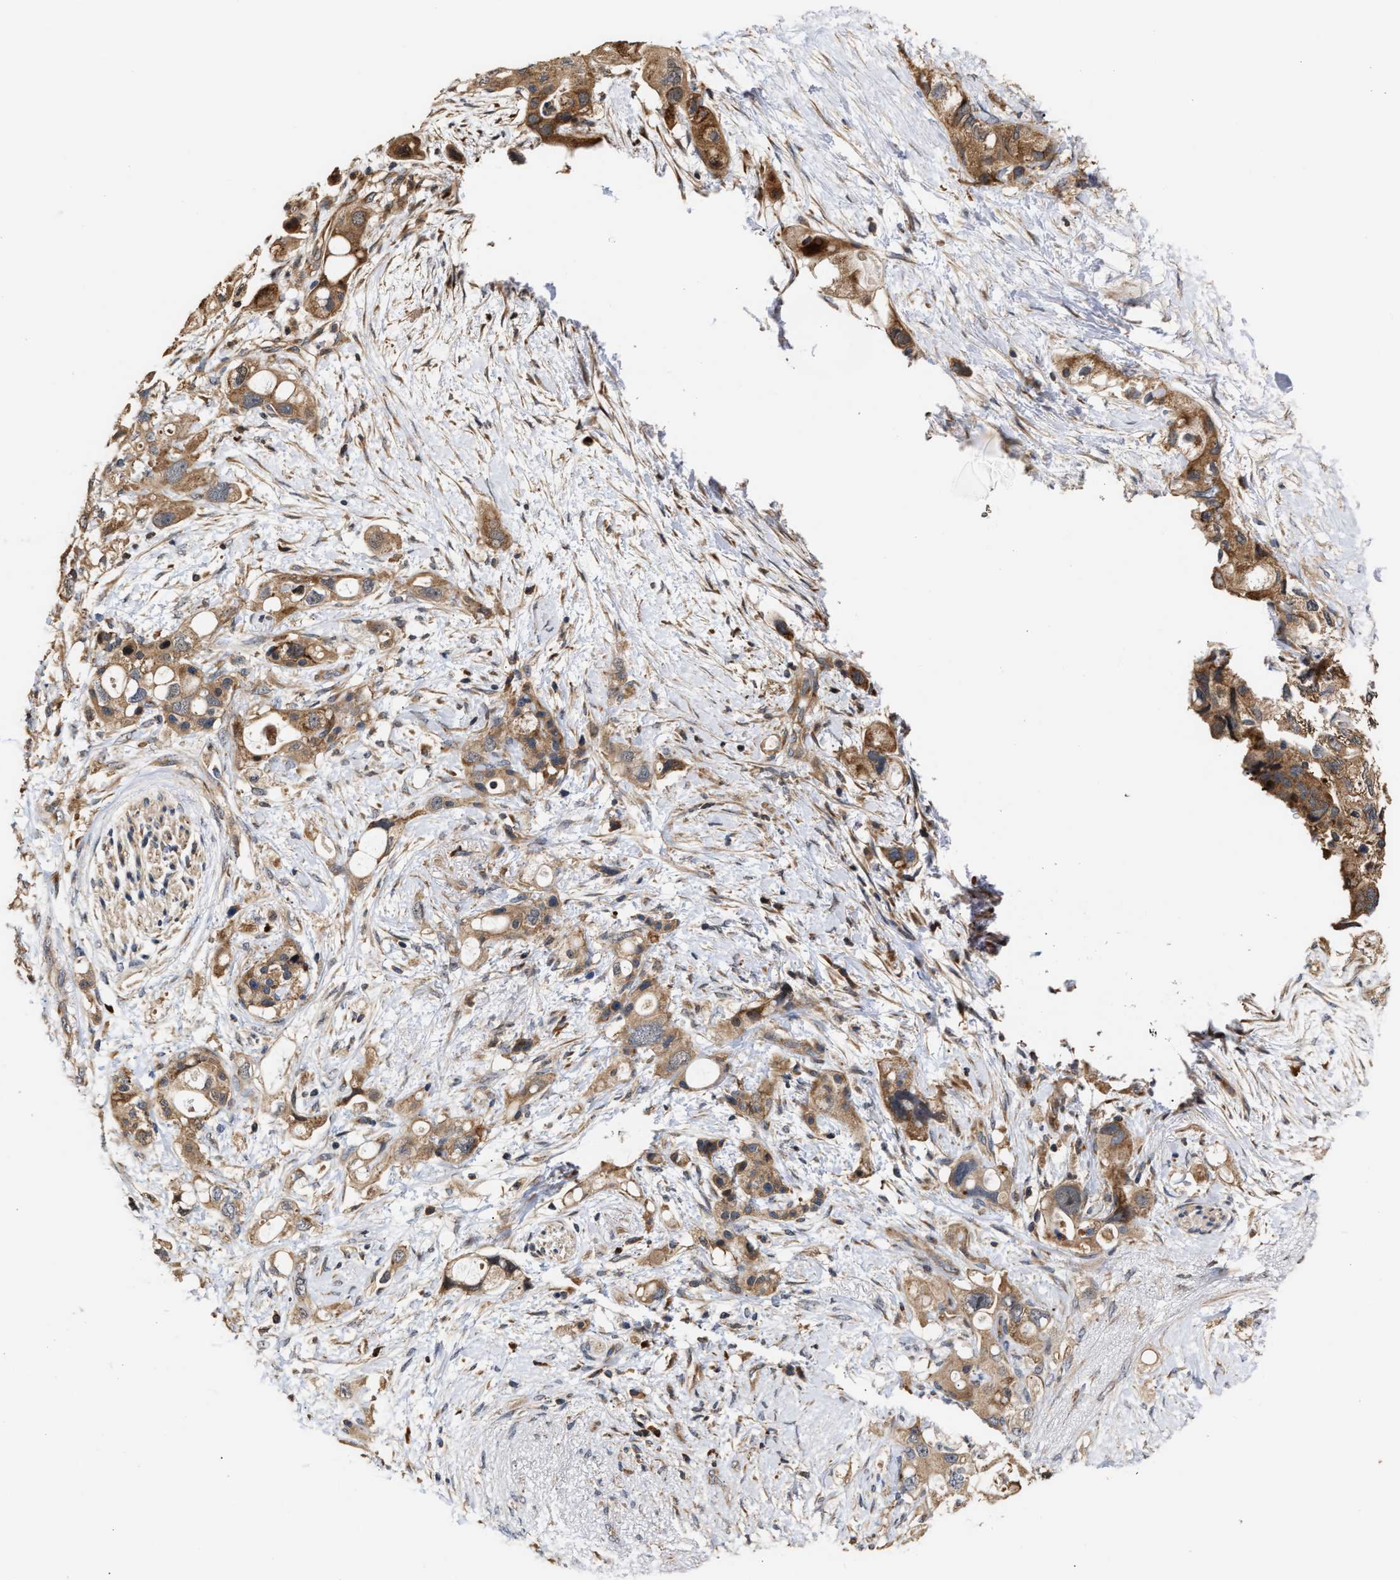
{"staining": {"intensity": "moderate", "quantity": ">75%", "location": "cytoplasmic/membranous"}, "tissue": "pancreatic cancer", "cell_type": "Tumor cells", "image_type": "cancer", "snomed": [{"axis": "morphology", "description": "Adenocarcinoma, NOS"}, {"axis": "topography", "description": "Pancreas"}], "caption": "DAB (3,3'-diaminobenzidine) immunohistochemical staining of human pancreatic adenocarcinoma shows moderate cytoplasmic/membranous protein positivity in about >75% of tumor cells.", "gene": "CLIP2", "patient": {"sex": "female", "age": 56}}